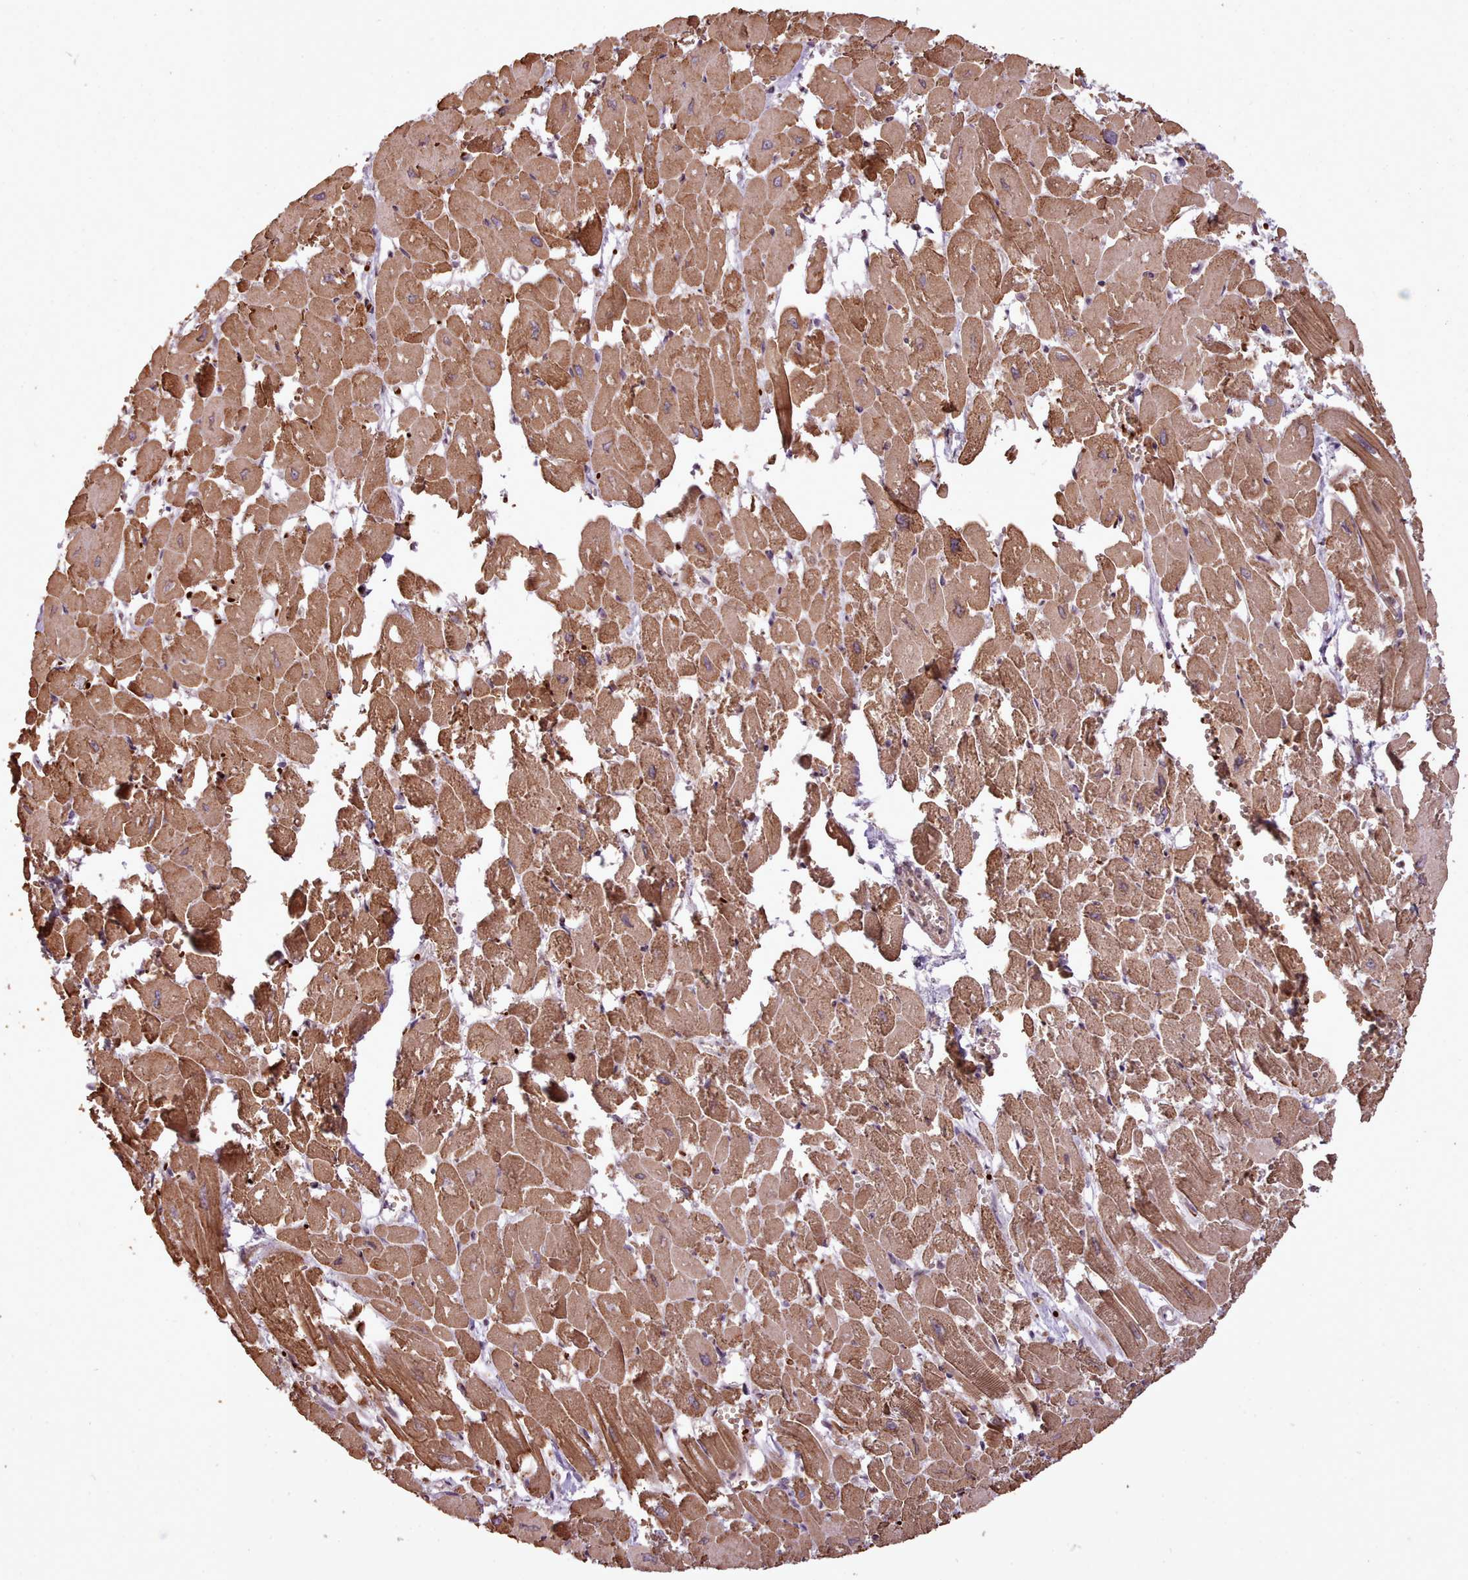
{"staining": {"intensity": "moderate", "quantity": ">75%", "location": "cytoplasmic/membranous"}, "tissue": "heart muscle", "cell_type": "Cardiomyocytes", "image_type": "normal", "snomed": [{"axis": "morphology", "description": "Normal tissue, NOS"}, {"axis": "topography", "description": "Heart"}], "caption": "DAB immunohistochemical staining of normal heart muscle shows moderate cytoplasmic/membranous protein staining in approximately >75% of cardiomyocytes.", "gene": "CABP1", "patient": {"sex": "male", "age": 54}}